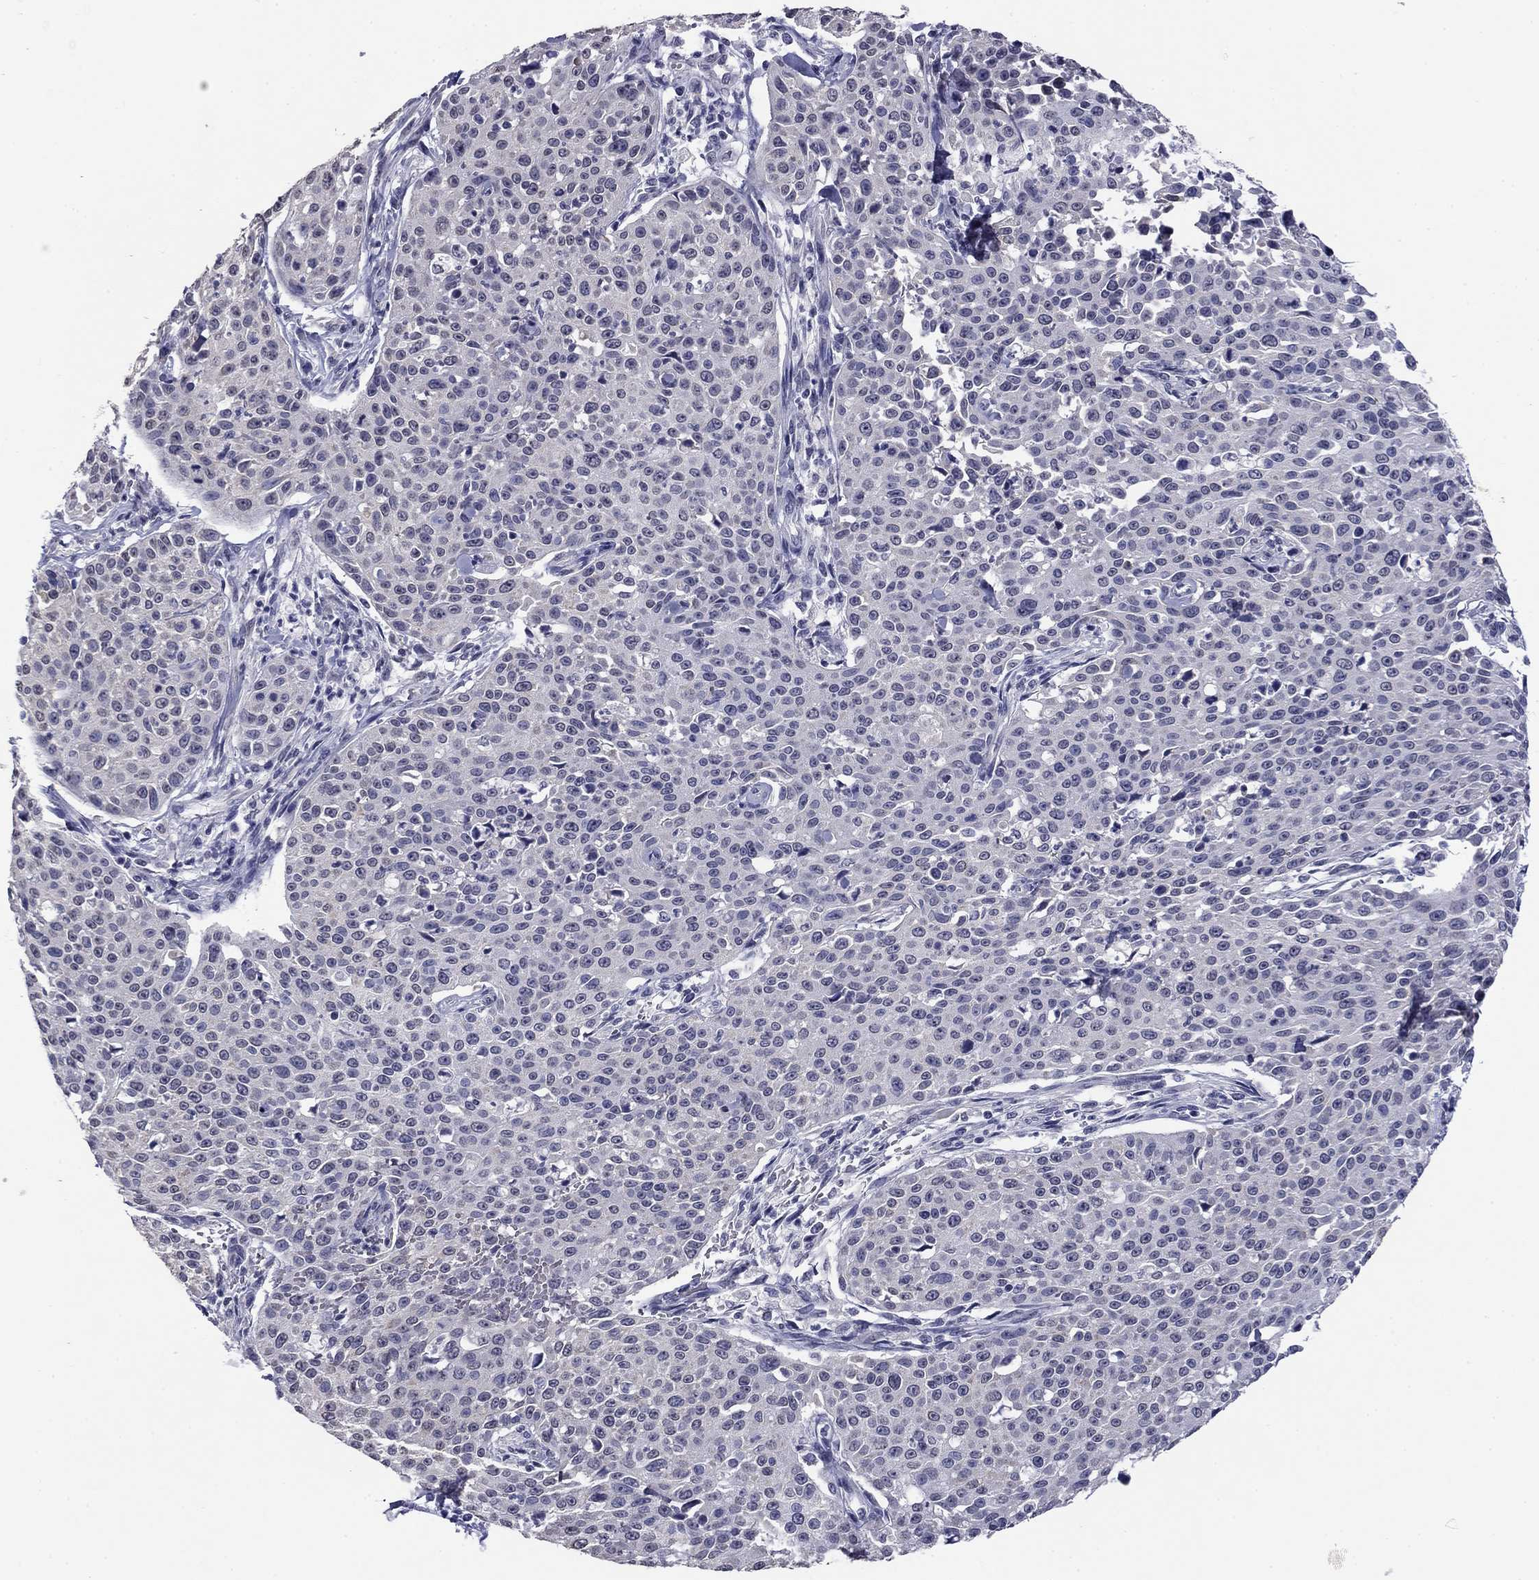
{"staining": {"intensity": "negative", "quantity": "none", "location": "none"}, "tissue": "cervical cancer", "cell_type": "Tumor cells", "image_type": "cancer", "snomed": [{"axis": "morphology", "description": "Squamous cell carcinoma, NOS"}, {"axis": "topography", "description": "Cervix"}], "caption": "Cervical cancer stained for a protein using IHC exhibits no expression tumor cells.", "gene": "HAO1", "patient": {"sex": "female", "age": 26}}